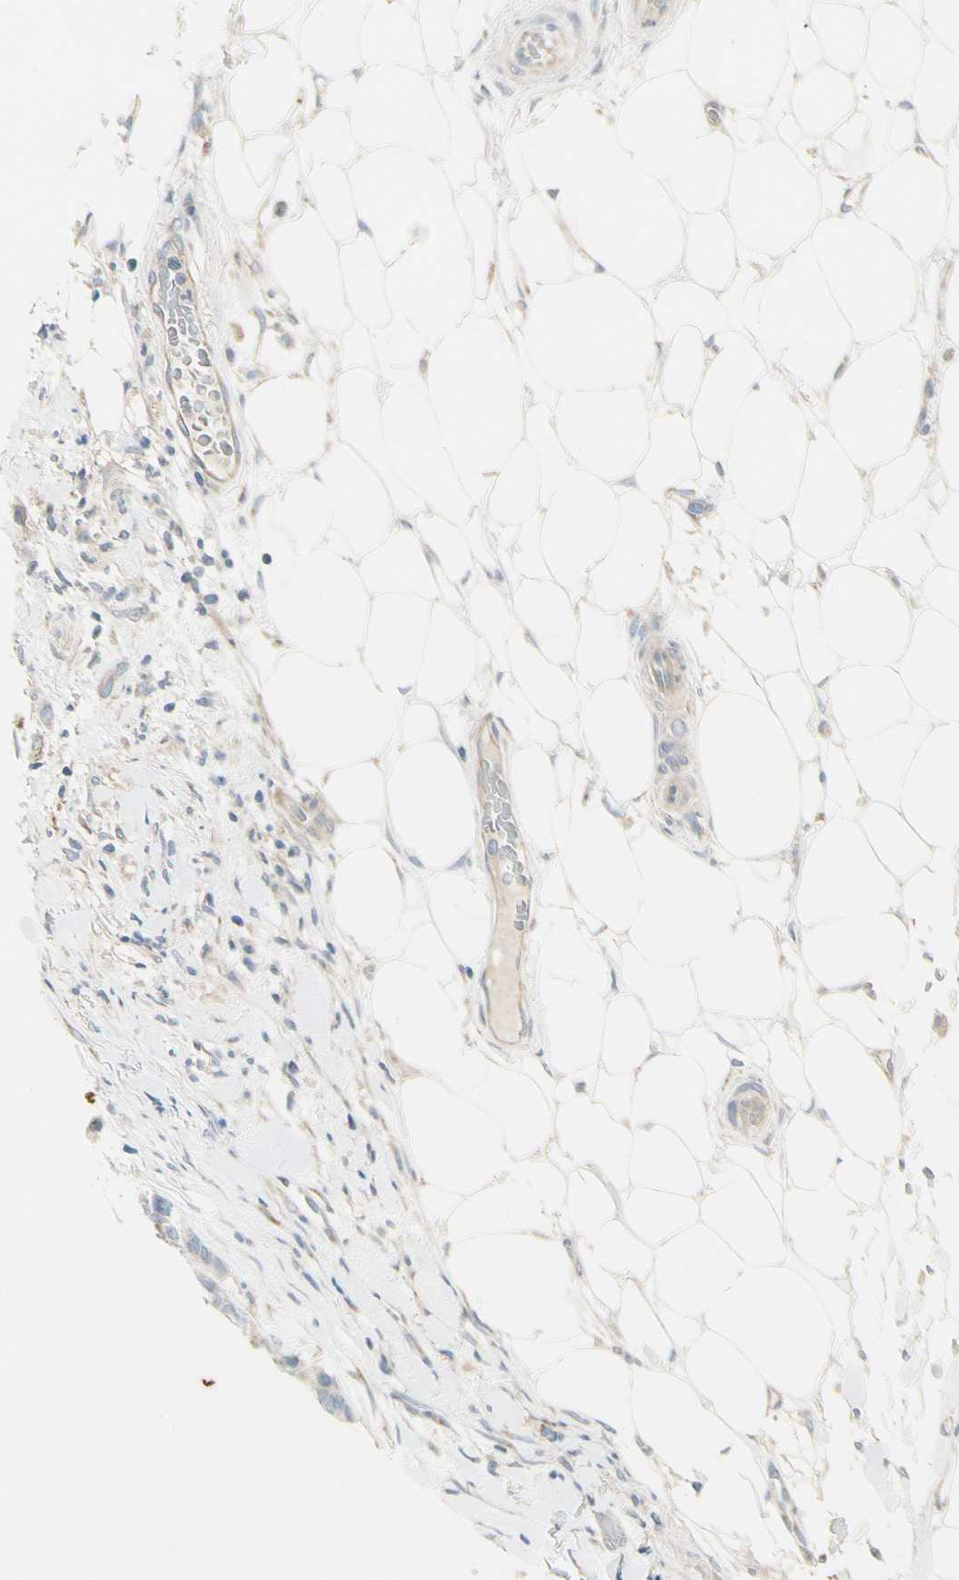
{"staining": {"intensity": "weak", "quantity": "<25%", "location": "cytoplasmic/membranous"}, "tissue": "breast cancer", "cell_type": "Tumor cells", "image_type": "cancer", "snomed": [{"axis": "morphology", "description": "Duct carcinoma"}, {"axis": "topography", "description": "Breast"}], "caption": "A micrograph of breast cancer stained for a protein exhibits no brown staining in tumor cells.", "gene": "ABCA3", "patient": {"sex": "female", "age": 87}}